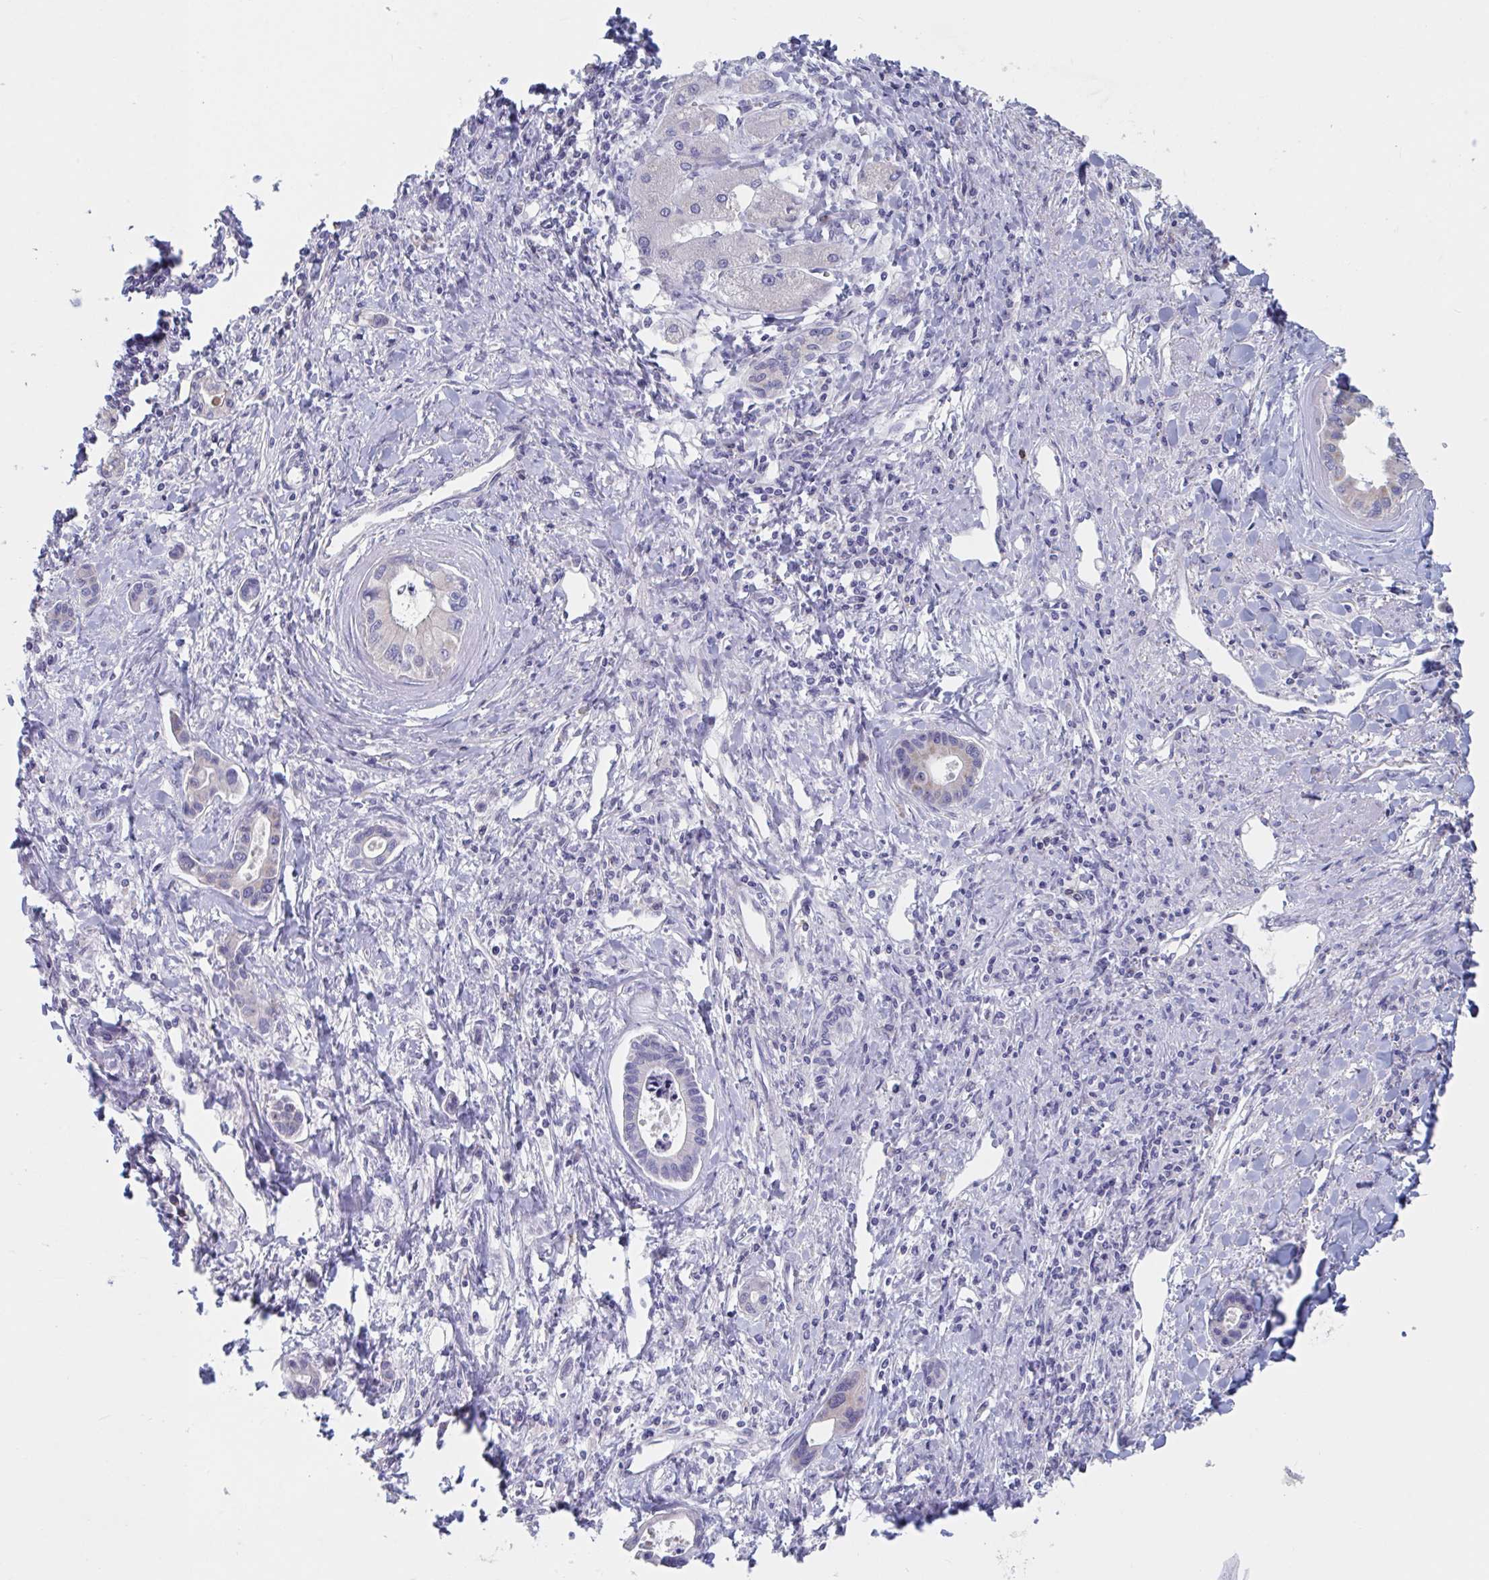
{"staining": {"intensity": "negative", "quantity": "none", "location": "none"}, "tissue": "liver cancer", "cell_type": "Tumor cells", "image_type": "cancer", "snomed": [{"axis": "morphology", "description": "Cholangiocarcinoma"}, {"axis": "topography", "description": "Liver"}], "caption": "Immunohistochemical staining of liver cancer exhibits no significant positivity in tumor cells.", "gene": "MRPL53", "patient": {"sex": "male", "age": 66}}